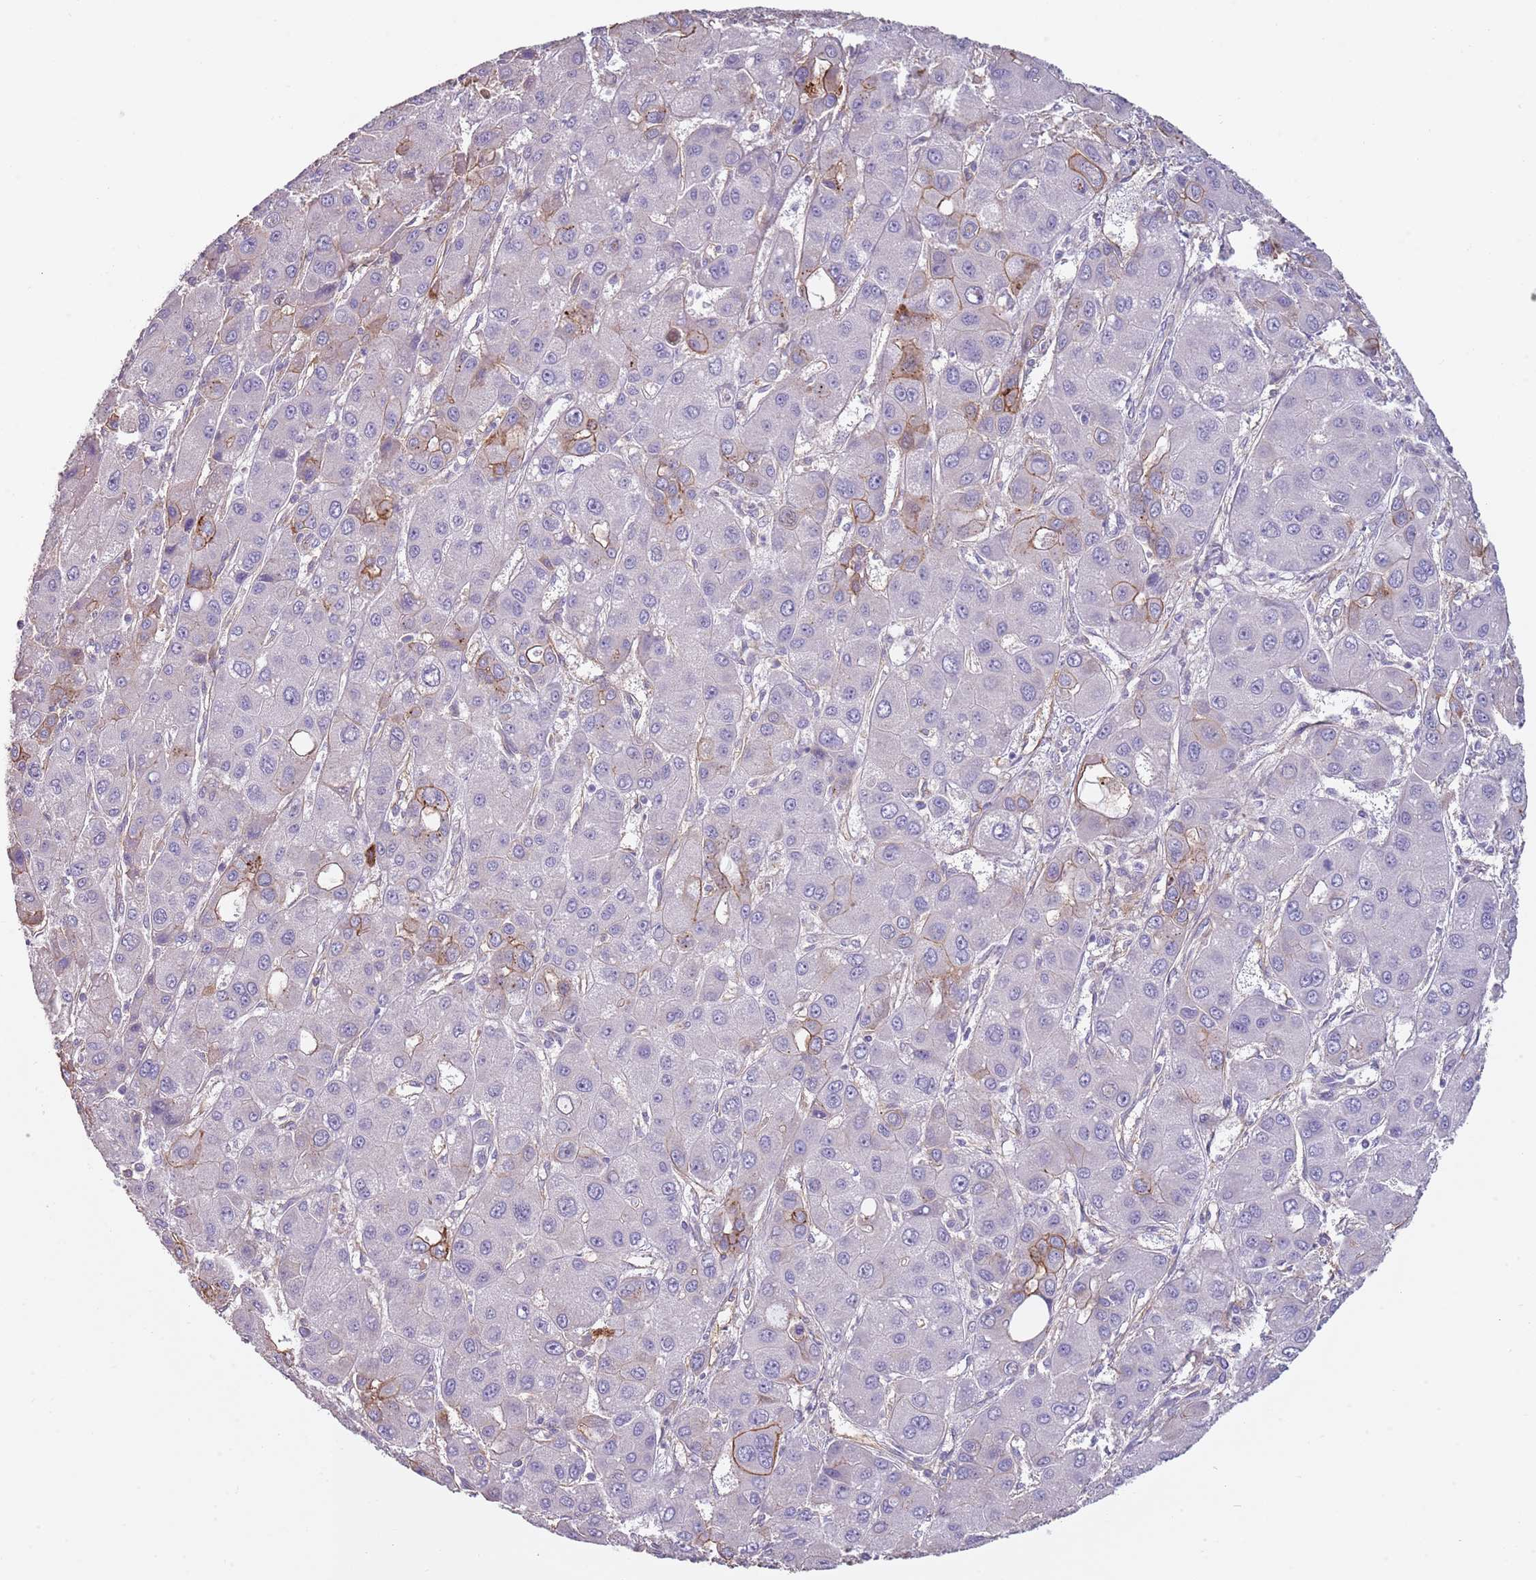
{"staining": {"intensity": "moderate", "quantity": "<25%", "location": "cytoplasmic/membranous"}, "tissue": "liver cancer", "cell_type": "Tumor cells", "image_type": "cancer", "snomed": [{"axis": "morphology", "description": "Carcinoma, Hepatocellular, NOS"}, {"axis": "topography", "description": "Liver"}], "caption": "This is an image of IHC staining of liver hepatocellular carcinoma, which shows moderate staining in the cytoplasmic/membranous of tumor cells.", "gene": "NBPF3", "patient": {"sex": "male", "age": 55}}